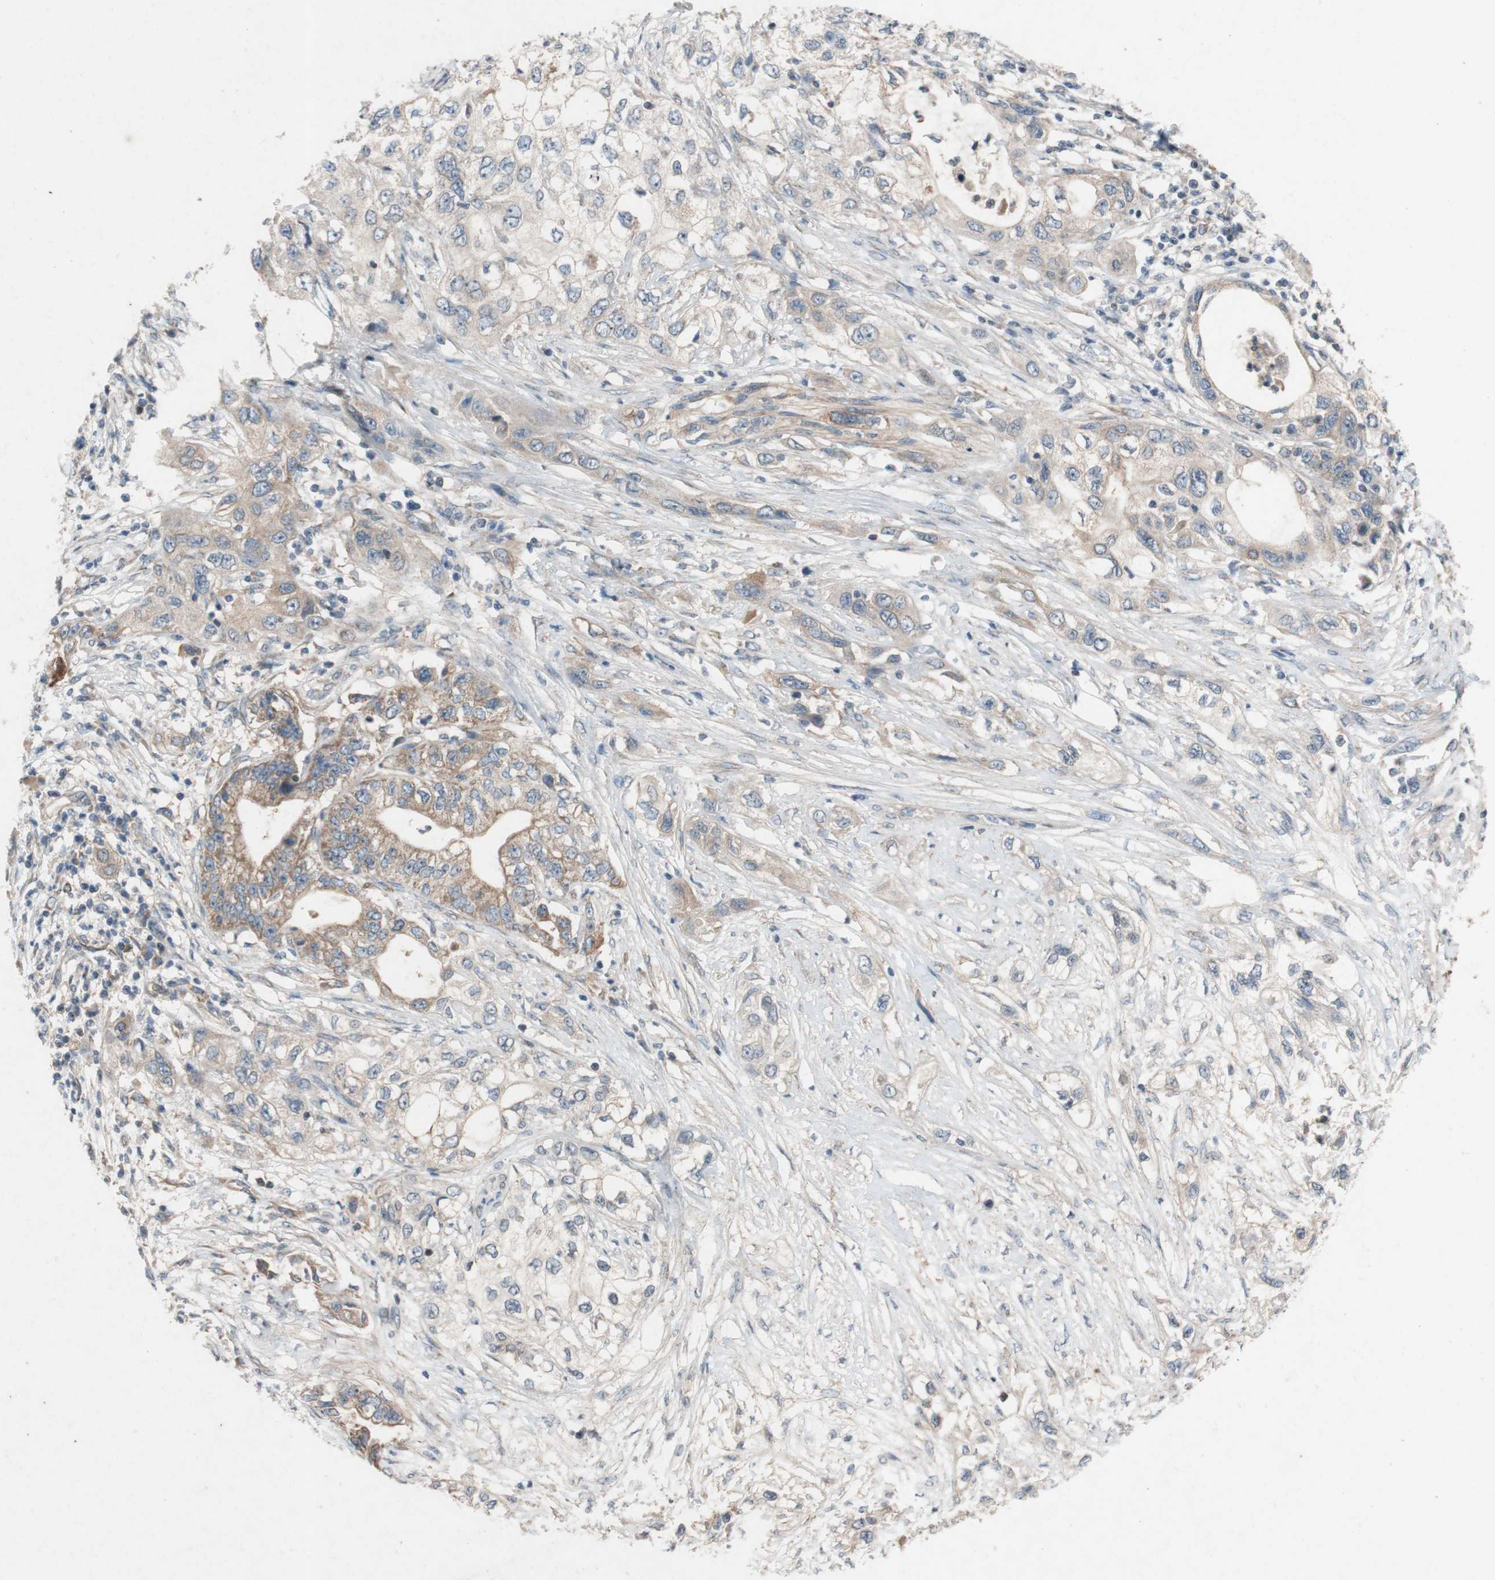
{"staining": {"intensity": "moderate", "quantity": ">75%", "location": "cytoplasmic/membranous"}, "tissue": "pancreatic cancer", "cell_type": "Tumor cells", "image_type": "cancer", "snomed": [{"axis": "morphology", "description": "Adenocarcinoma, NOS"}, {"axis": "topography", "description": "Pancreas"}], "caption": "High-magnification brightfield microscopy of pancreatic cancer (adenocarcinoma) stained with DAB (3,3'-diaminobenzidine) (brown) and counterstained with hematoxylin (blue). tumor cells exhibit moderate cytoplasmic/membranous positivity is identified in about>75% of cells.", "gene": "TST", "patient": {"sex": "female", "age": 70}}